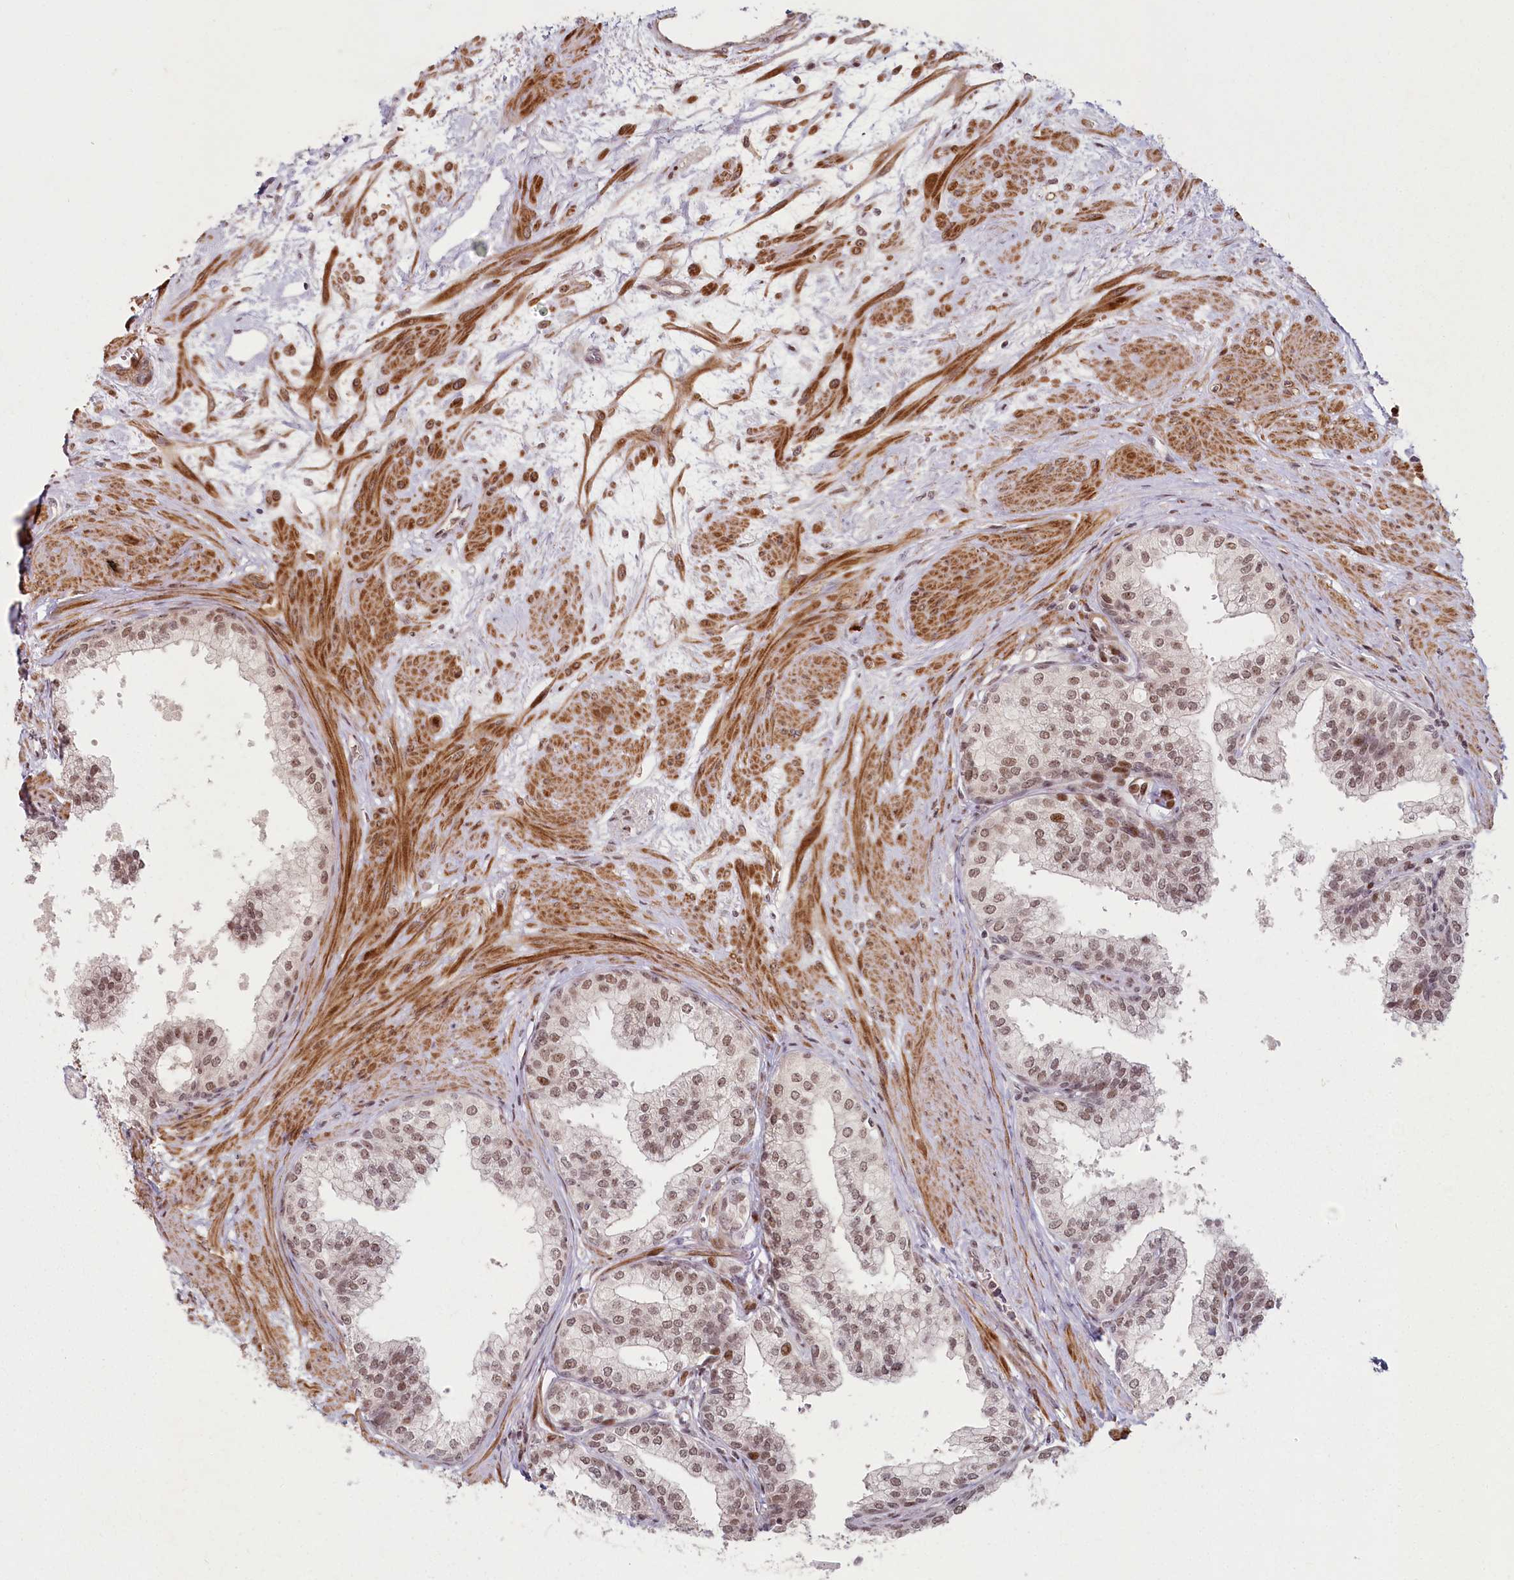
{"staining": {"intensity": "moderate", "quantity": "25%-75%", "location": "nuclear"}, "tissue": "prostate", "cell_type": "Glandular cells", "image_type": "normal", "snomed": [{"axis": "morphology", "description": "Normal tissue, NOS"}, {"axis": "topography", "description": "Prostate"}], "caption": "Glandular cells show moderate nuclear staining in about 25%-75% of cells in benign prostate. (IHC, brightfield microscopy, high magnification).", "gene": "FAM204A", "patient": {"sex": "male", "age": 60}}